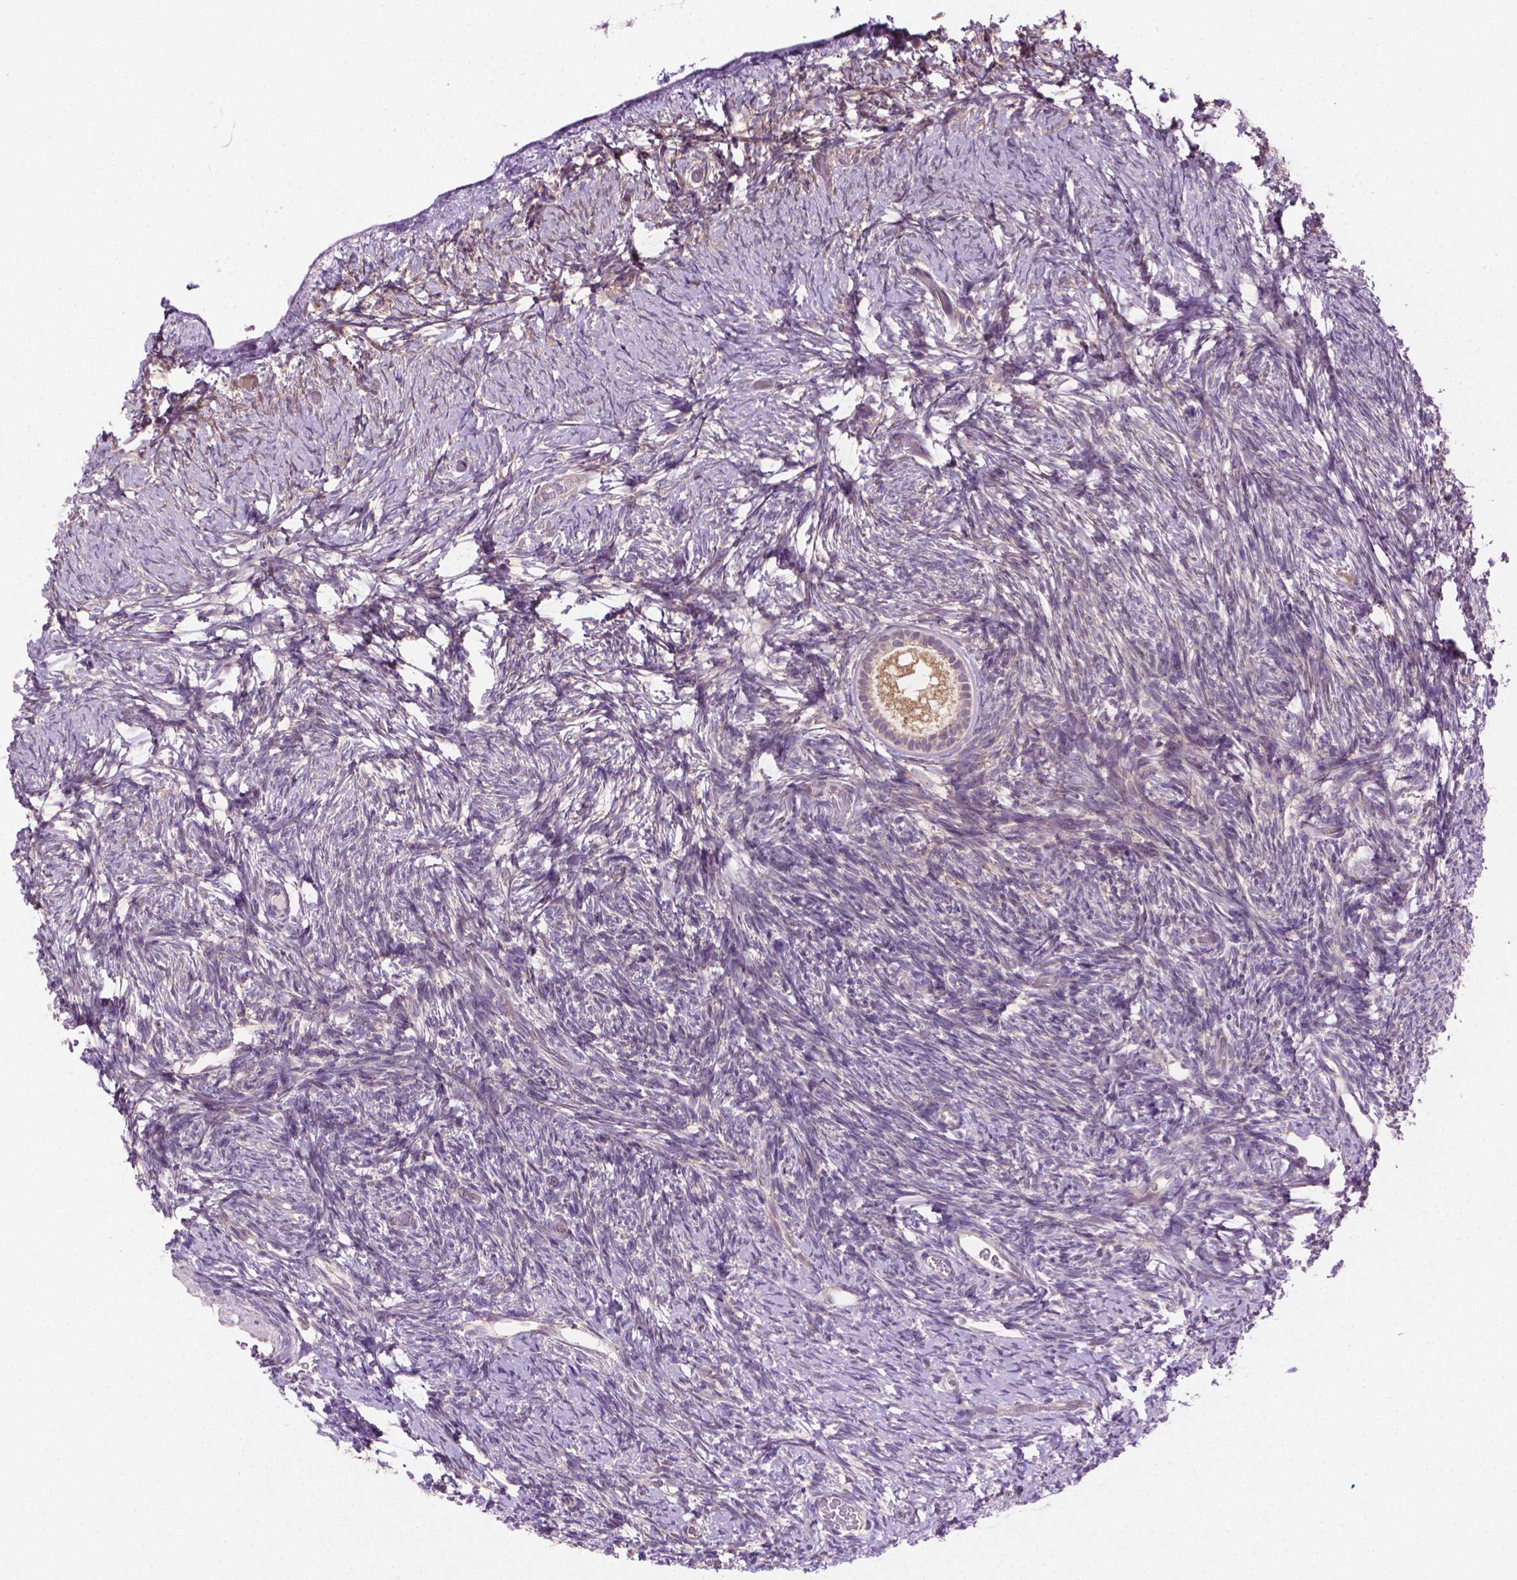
{"staining": {"intensity": "weak", "quantity": "<25%", "location": "cytoplasmic/membranous"}, "tissue": "ovary", "cell_type": "Follicle cells", "image_type": "normal", "snomed": [{"axis": "morphology", "description": "Normal tissue, NOS"}, {"axis": "topography", "description": "Ovary"}], "caption": "IHC of normal human ovary shows no positivity in follicle cells.", "gene": "MZT1", "patient": {"sex": "female", "age": 39}}